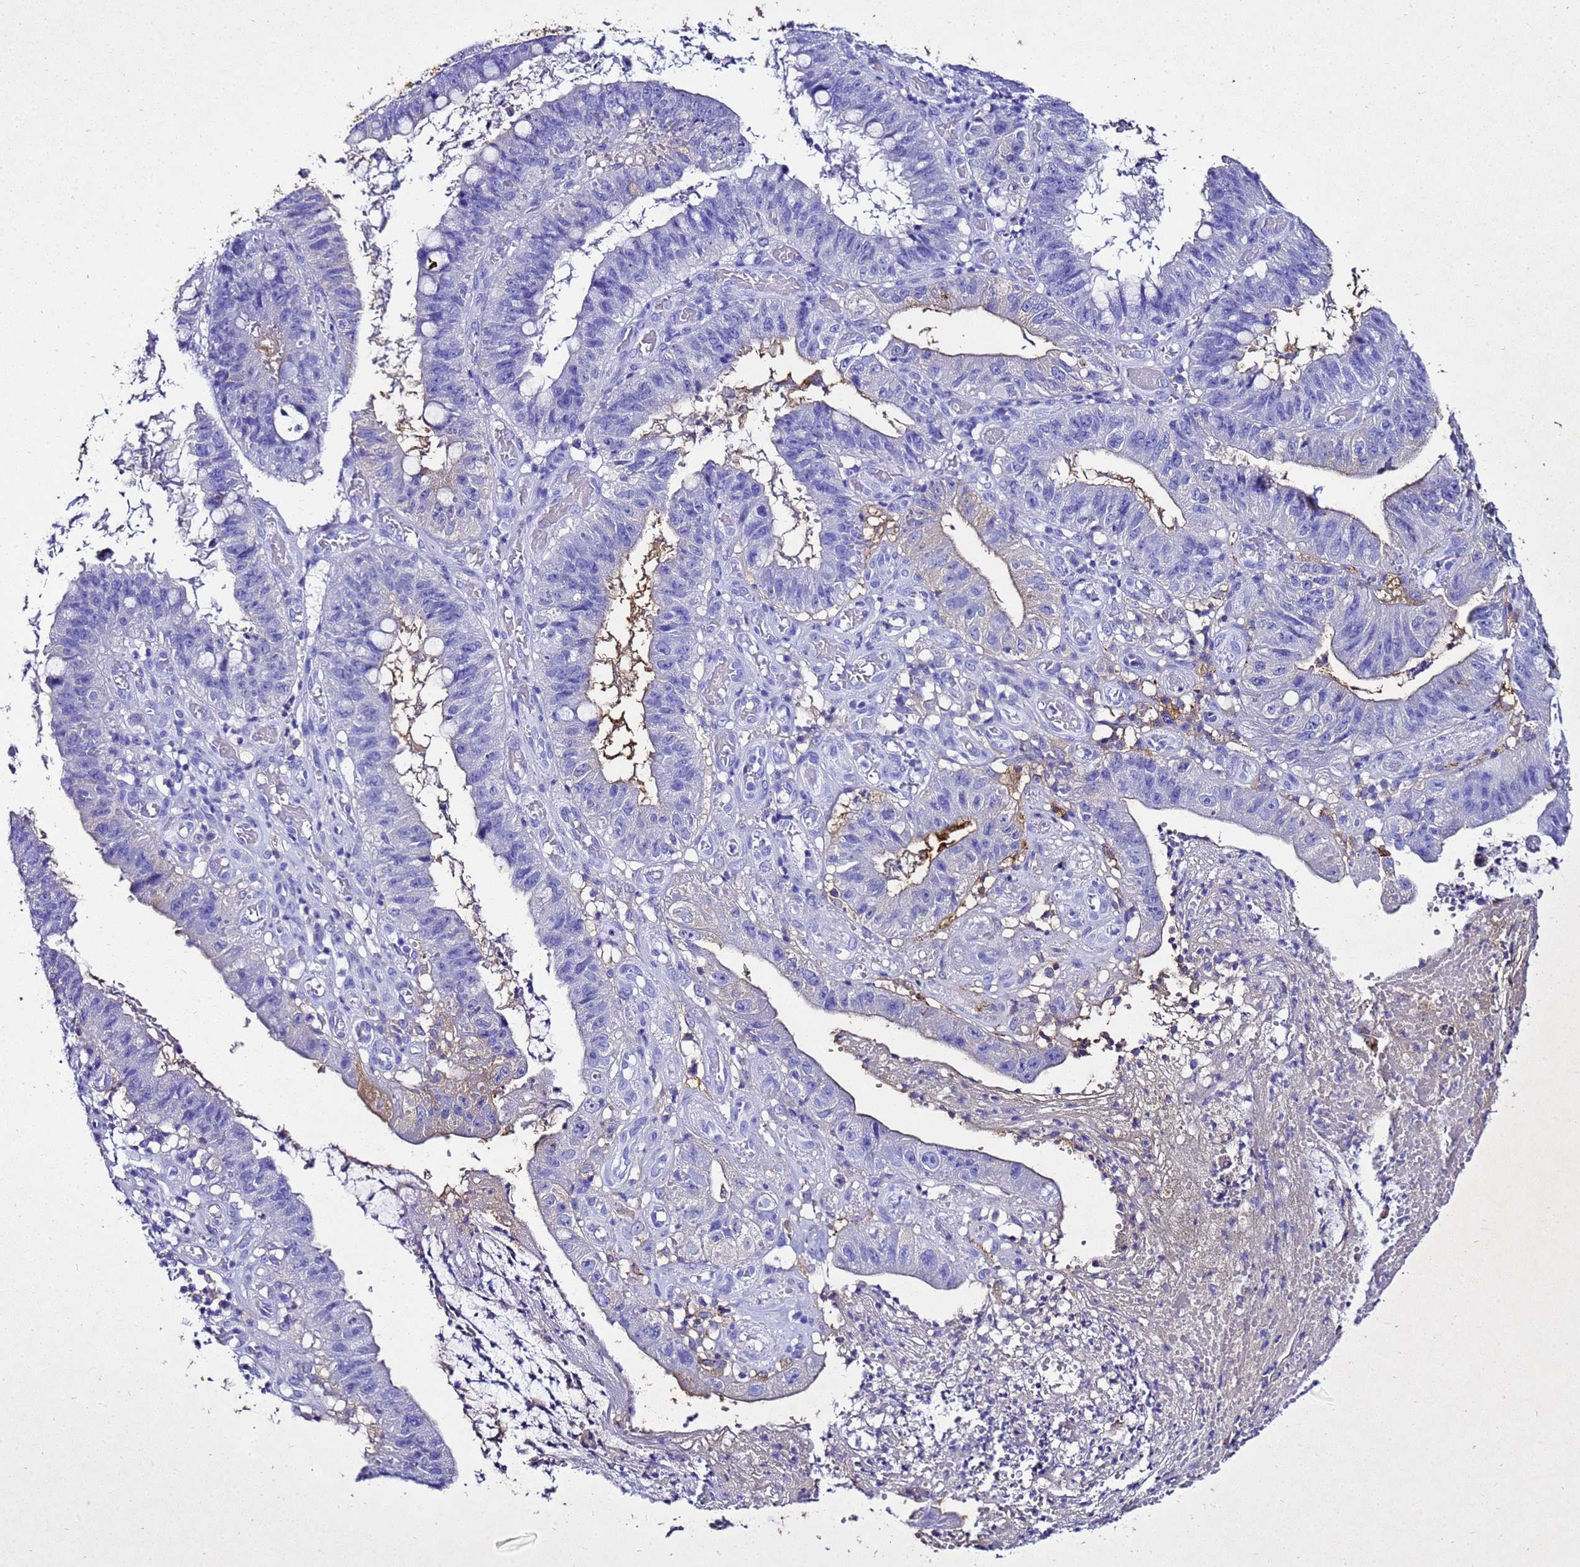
{"staining": {"intensity": "negative", "quantity": "none", "location": "none"}, "tissue": "stomach cancer", "cell_type": "Tumor cells", "image_type": "cancer", "snomed": [{"axis": "morphology", "description": "Adenocarcinoma, NOS"}, {"axis": "topography", "description": "Stomach"}], "caption": "A photomicrograph of stomach cancer stained for a protein shows no brown staining in tumor cells. Brightfield microscopy of immunohistochemistry stained with DAB (3,3'-diaminobenzidine) (brown) and hematoxylin (blue), captured at high magnification.", "gene": "LIPF", "patient": {"sex": "male", "age": 59}}